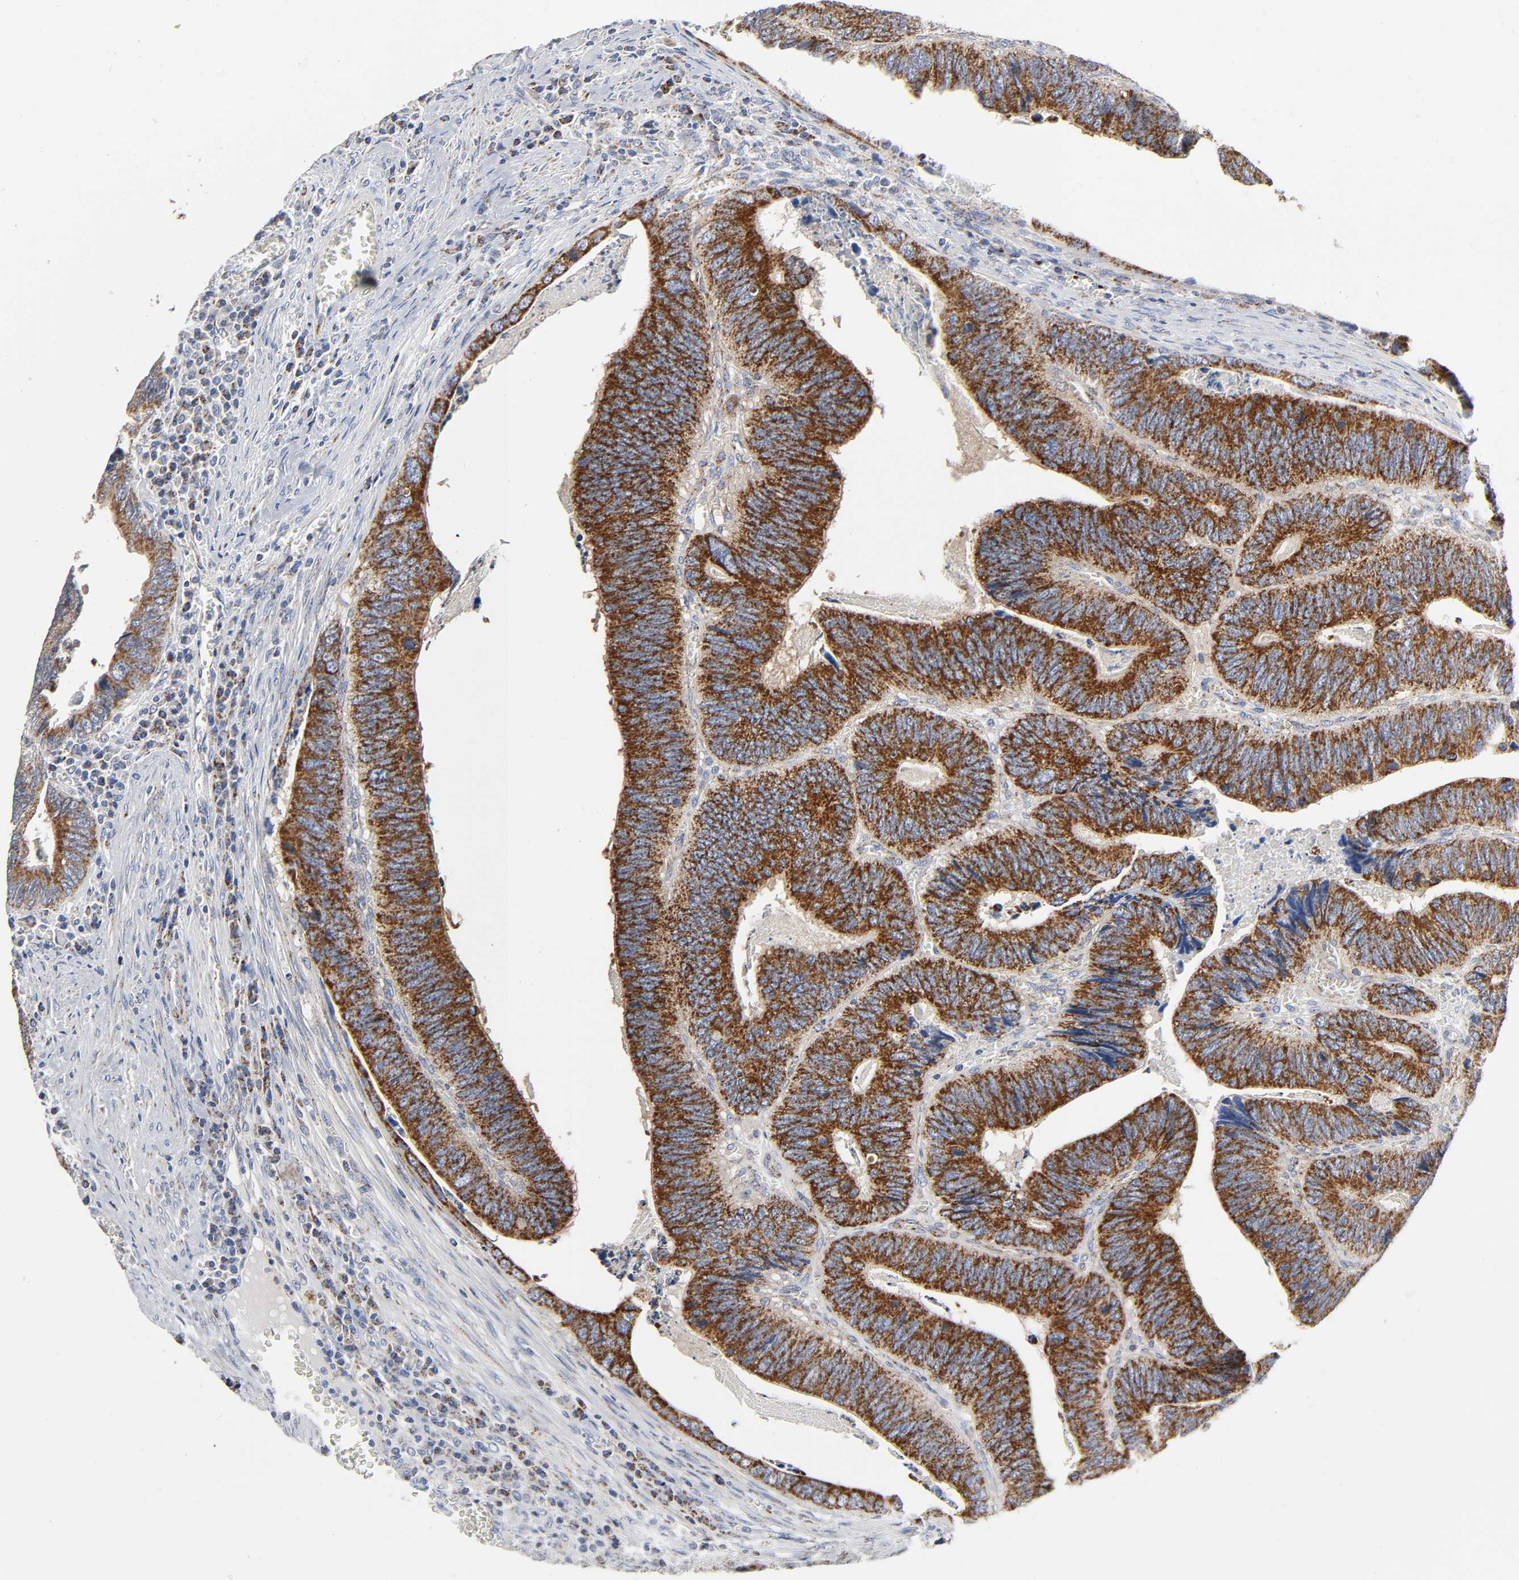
{"staining": {"intensity": "strong", "quantity": ">75%", "location": "cytoplasmic/membranous"}, "tissue": "colorectal cancer", "cell_type": "Tumor cells", "image_type": "cancer", "snomed": [{"axis": "morphology", "description": "Adenocarcinoma, NOS"}, {"axis": "topography", "description": "Colon"}], "caption": "Immunohistochemical staining of human colorectal cancer (adenocarcinoma) reveals high levels of strong cytoplasmic/membranous positivity in approximately >75% of tumor cells. The staining is performed using DAB (3,3'-diaminobenzidine) brown chromogen to label protein expression. The nuclei are counter-stained blue using hematoxylin.", "gene": "AOPEP", "patient": {"sex": "male", "age": 72}}